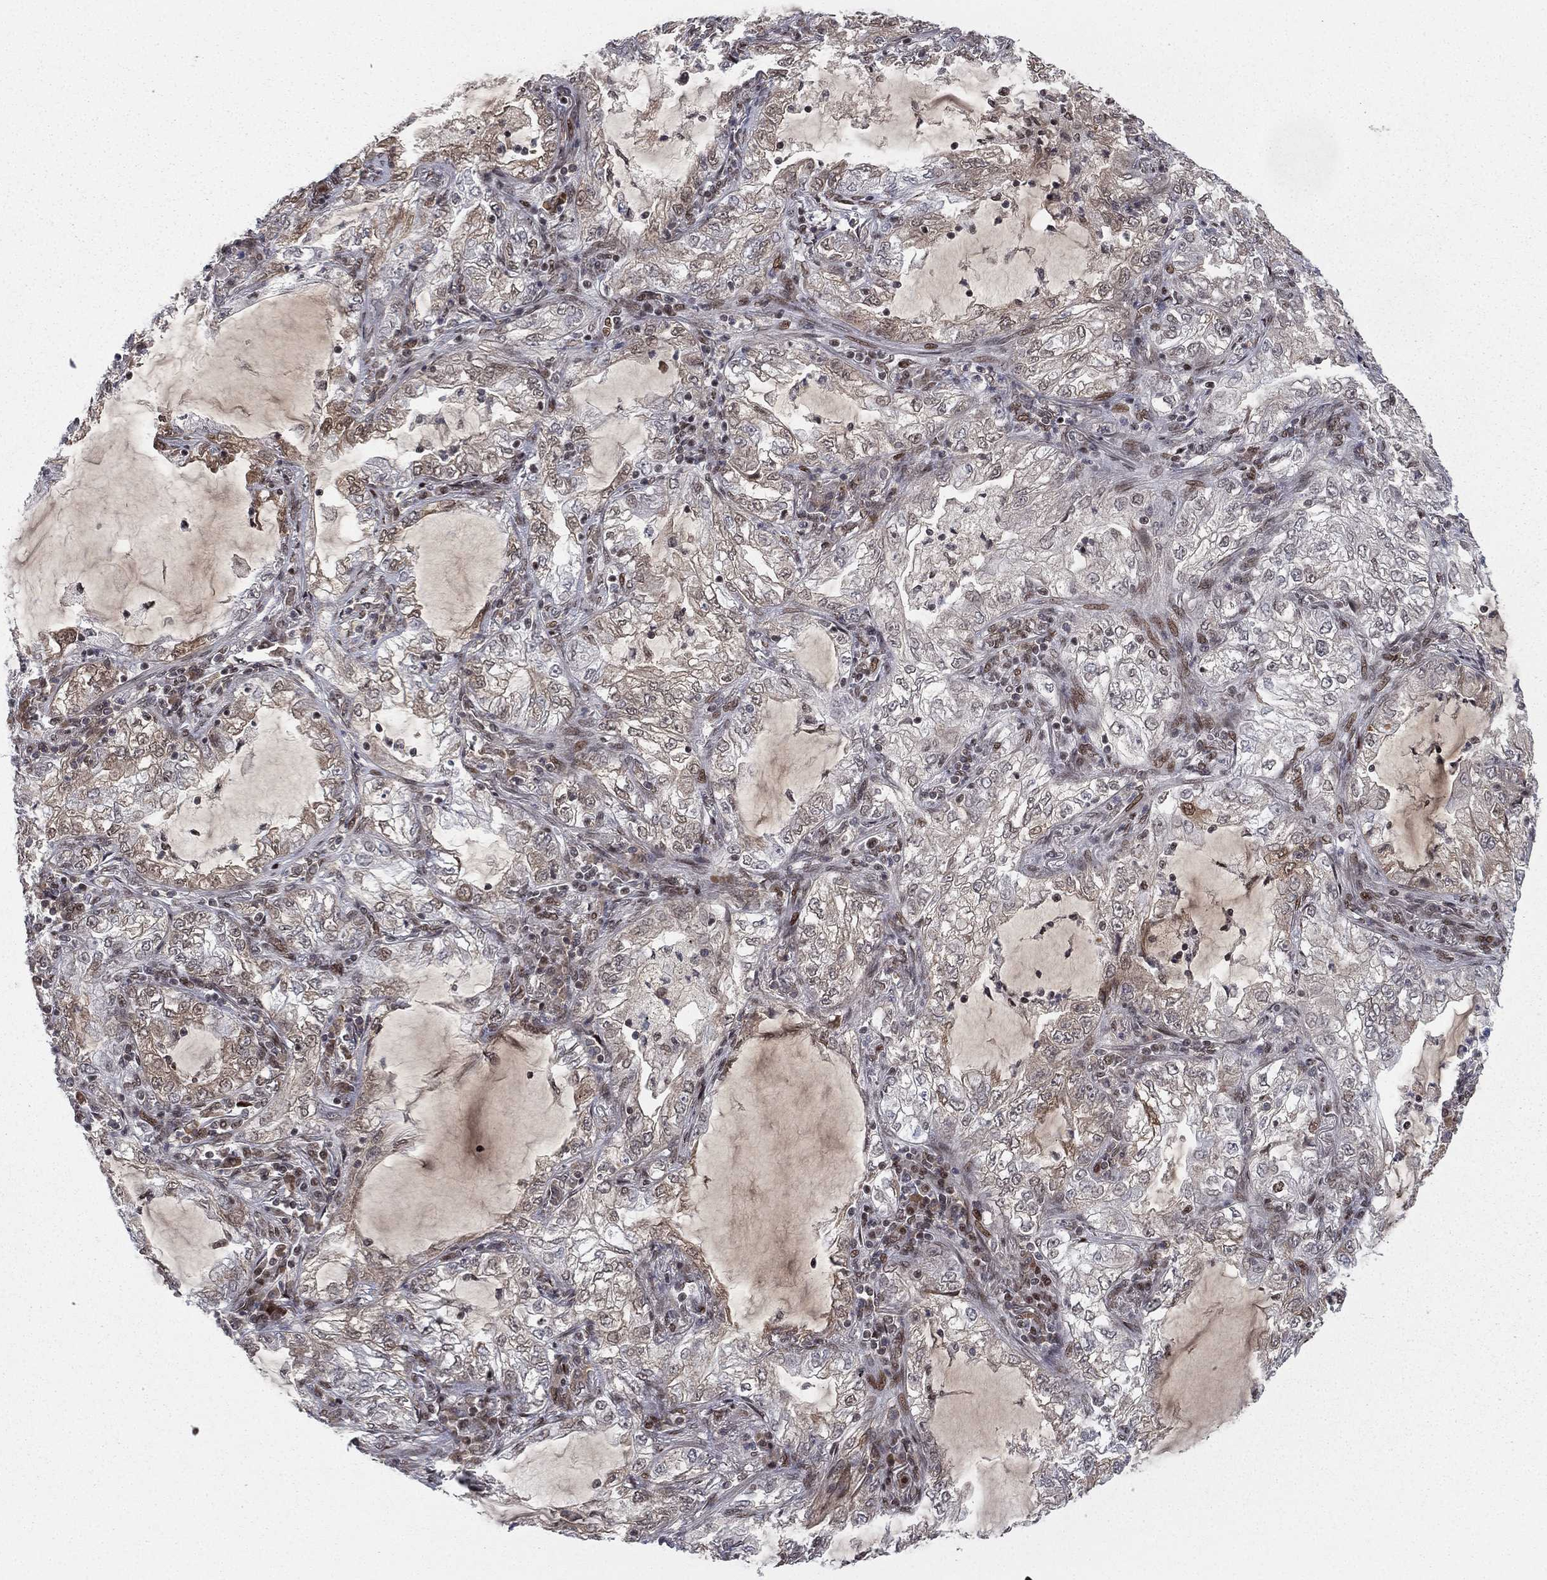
{"staining": {"intensity": "moderate", "quantity": "25%-75%", "location": "cytoplasmic/membranous,nuclear"}, "tissue": "lung cancer", "cell_type": "Tumor cells", "image_type": "cancer", "snomed": [{"axis": "morphology", "description": "Adenocarcinoma, NOS"}, {"axis": "topography", "description": "Lung"}], "caption": "Tumor cells reveal medium levels of moderate cytoplasmic/membranous and nuclear staining in about 25%-75% of cells in human adenocarcinoma (lung). Using DAB (3,3'-diaminobenzidine) (brown) and hematoxylin (blue) stains, captured at high magnification using brightfield microscopy.", "gene": "RTF1", "patient": {"sex": "female", "age": 73}}